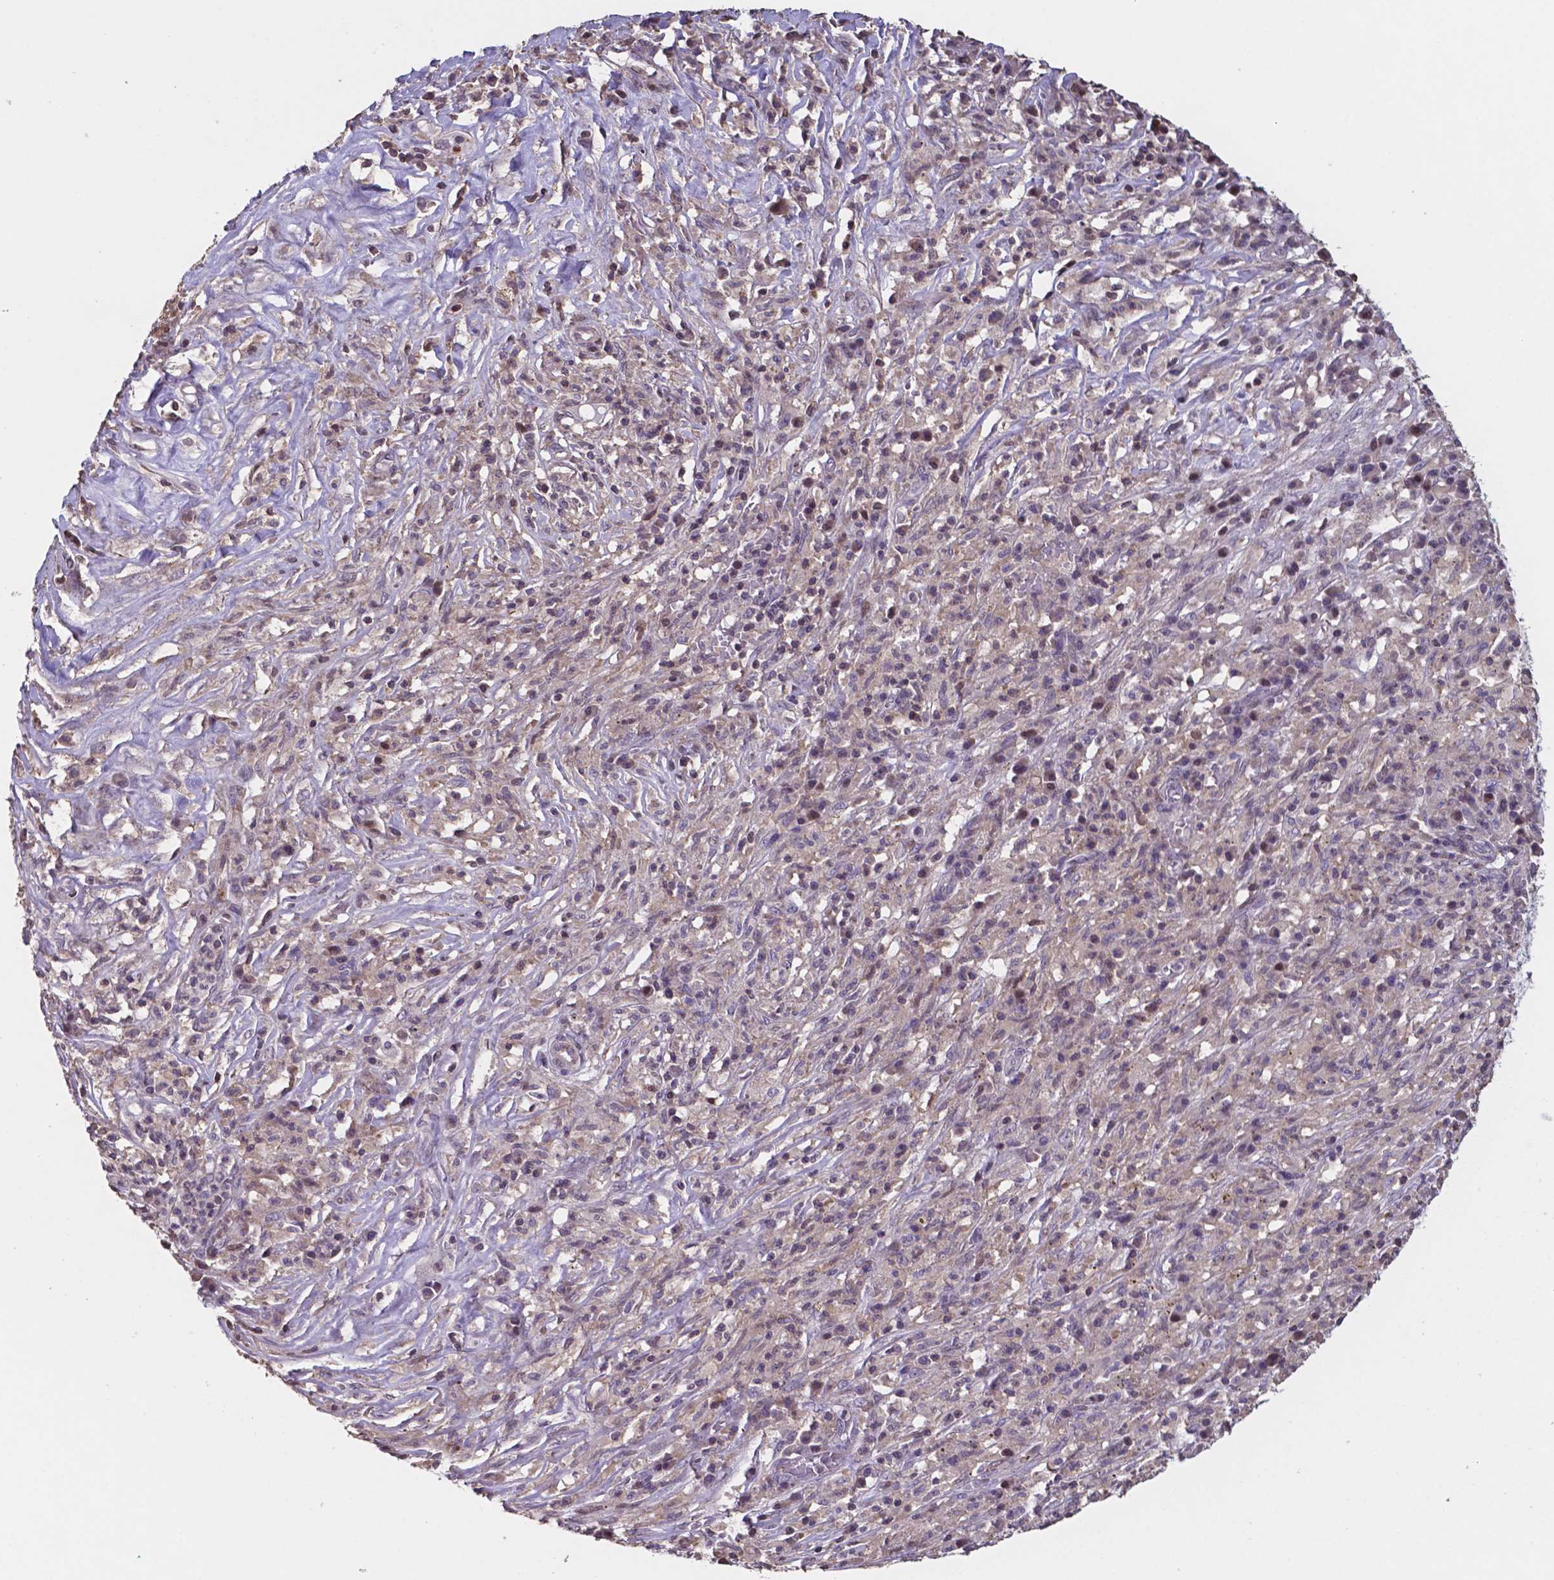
{"staining": {"intensity": "negative", "quantity": "none", "location": "none"}, "tissue": "melanoma", "cell_type": "Tumor cells", "image_type": "cancer", "snomed": [{"axis": "morphology", "description": "Malignant melanoma, NOS"}, {"axis": "topography", "description": "Skin"}], "caption": "This image is of melanoma stained with immunohistochemistry (IHC) to label a protein in brown with the nuclei are counter-stained blue. There is no staining in tumor cells. (Immunohistochemistry (ihc), brightfield microscopy, high magnification).", "gene": "MLC1", "patient": {"sex": "female", "age": 91}}